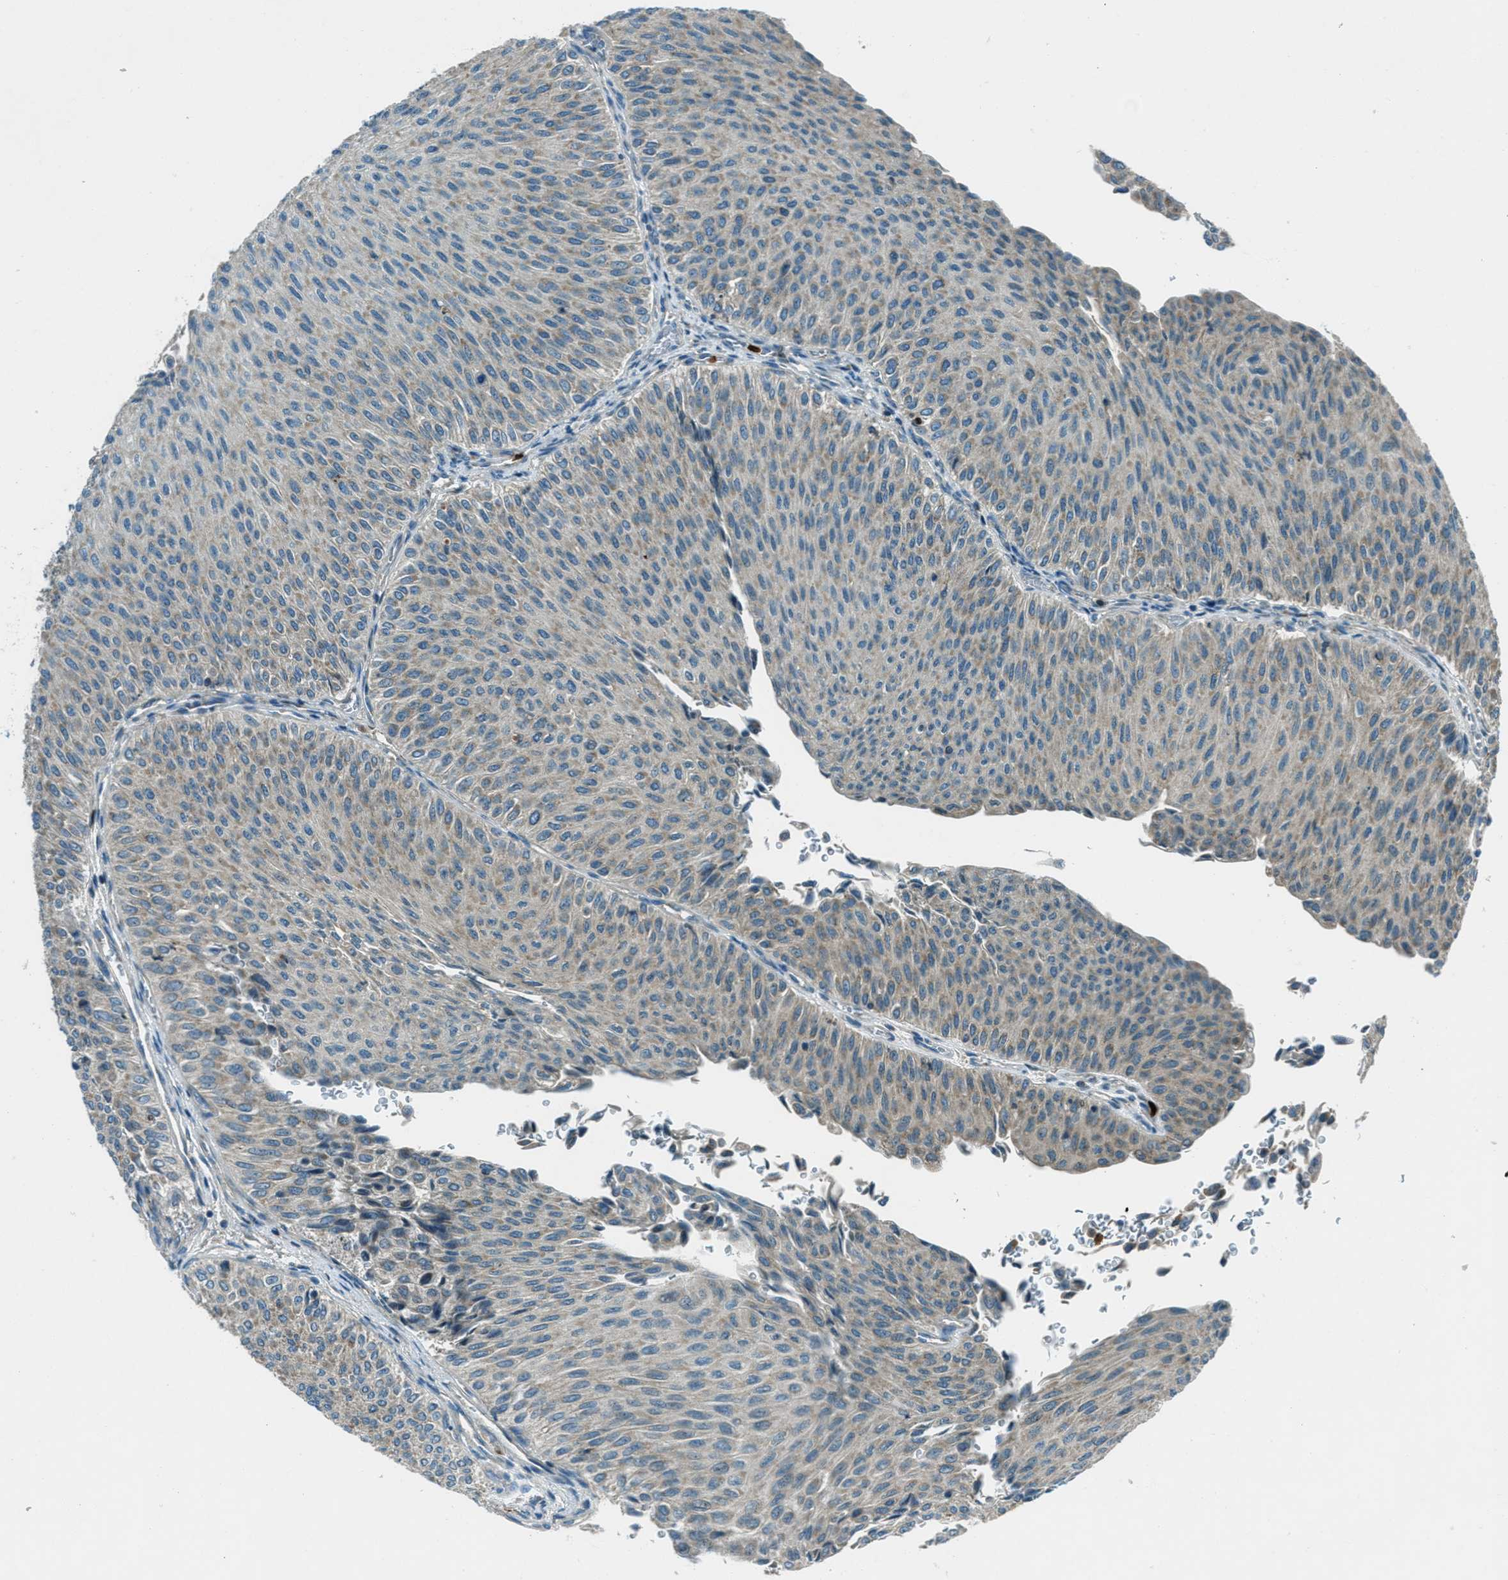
{"staining": {"intensity": "moderate", "quantity": "25%-75%", "location": "cytoplasmic/membranous"}, "tissue": "urothelial cancer", "cell_type": "Tumor cells", "image_type": "cancer", "snomed": [{"axis": "morphology", "description": "Urothelial carcinoma, Low grade"}, {"axis": "topography", "description": "Urinary bladder"}], "caption": "Protein staining demonstrates moderate cytoplasmic/membranous expression in about 25%-75% of tumor cells in urothelial carcinoma (low-grade).", "gene": "FAR1", "patient": {"sex": "male", "age": 78}}